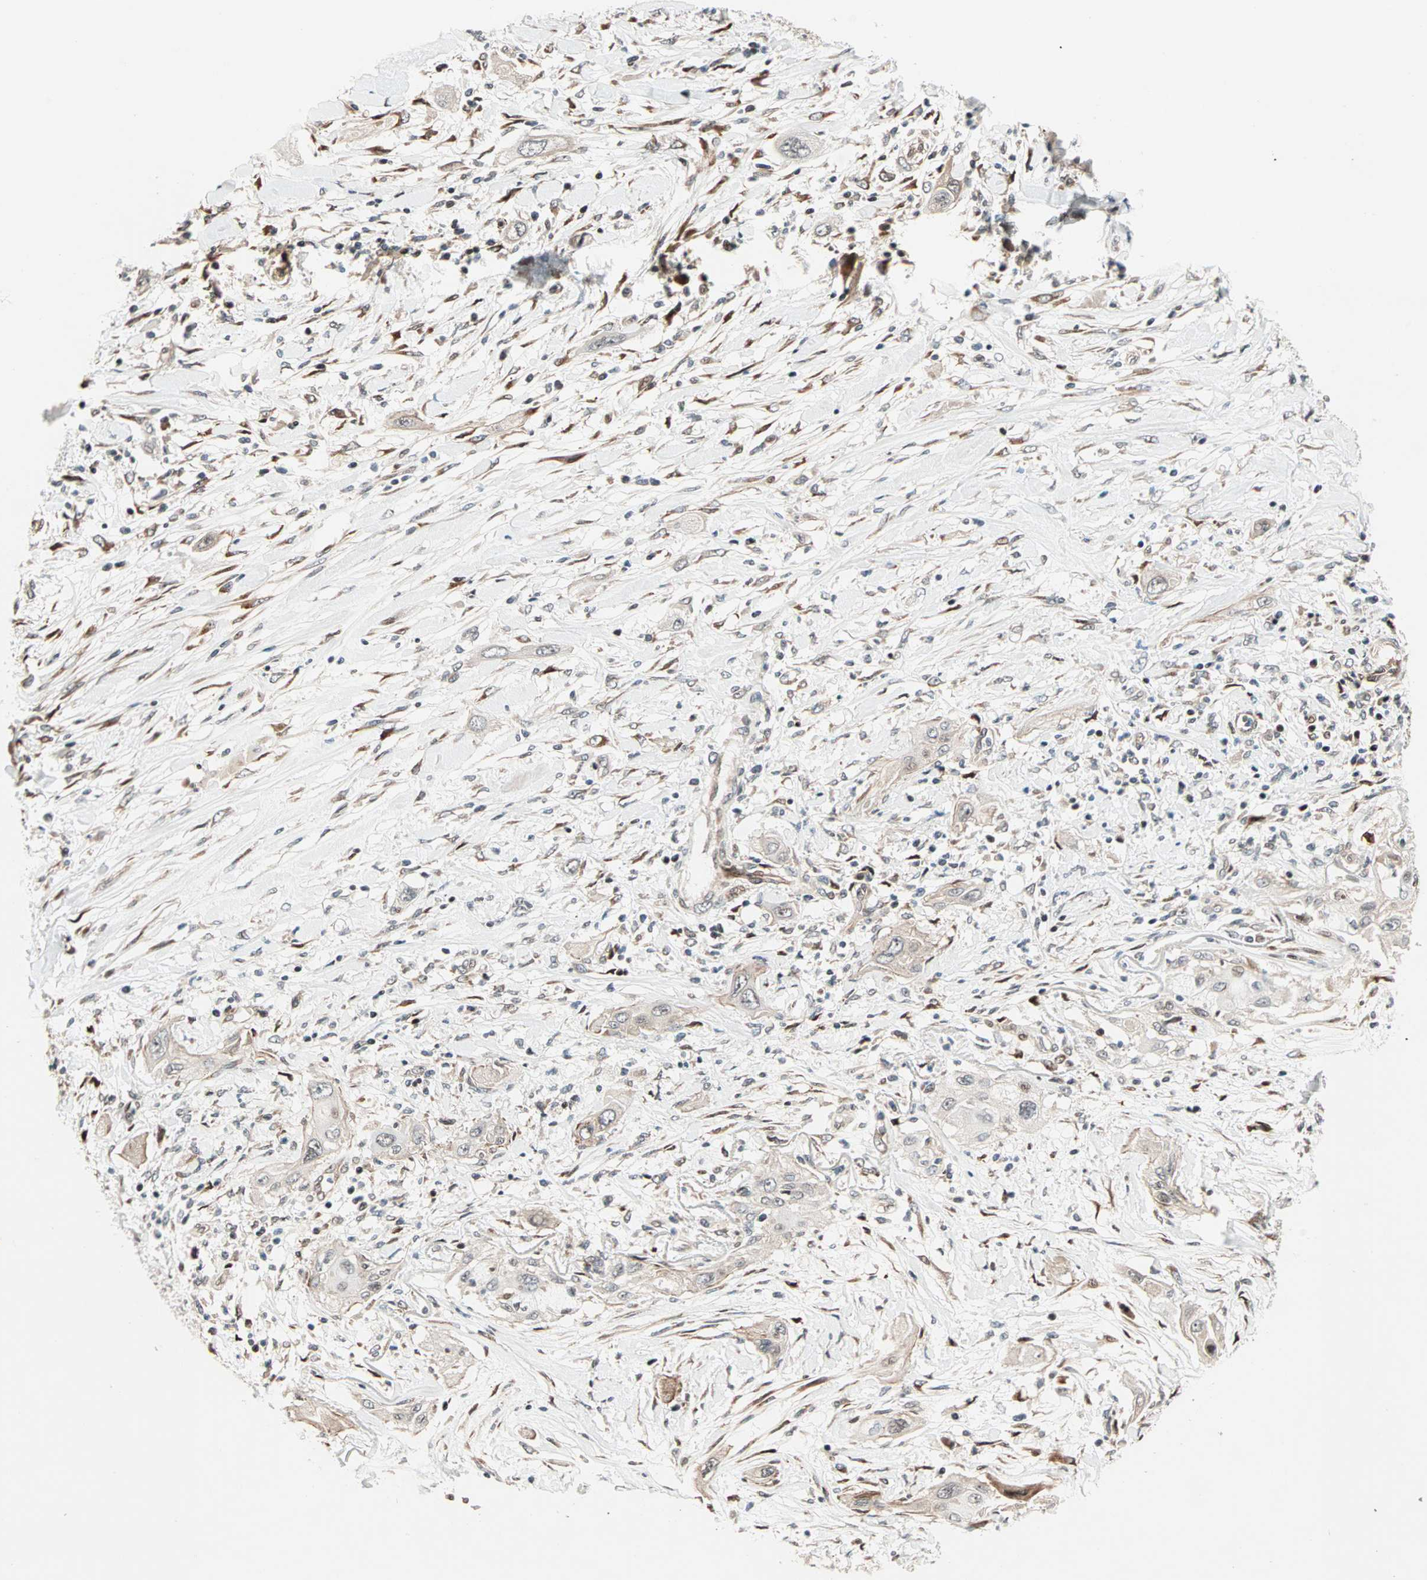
{"staining": {"intensity": "weak", "quantity": ">75%", "location": "cytoplasmic/membranous"}, "tissue": "lung cancer", "cell_type": "Tumor cells", "image_type": "cancer", "snomed": [{"axis": "morphology", "description": "Squamous cell carcinoma, NOS"}, {"axis": "topography", "description": "Lung"}], "caption": "IHC (DAB (3,3'-diaminobenzidine)) staining of human lung squamous cell carcinoma demonstrates weak cytoplasmic/membranous protein staining in about >75% of tumor cells.", "gene": "HECW1", "patient": {"sex": "female", "age": 47}}